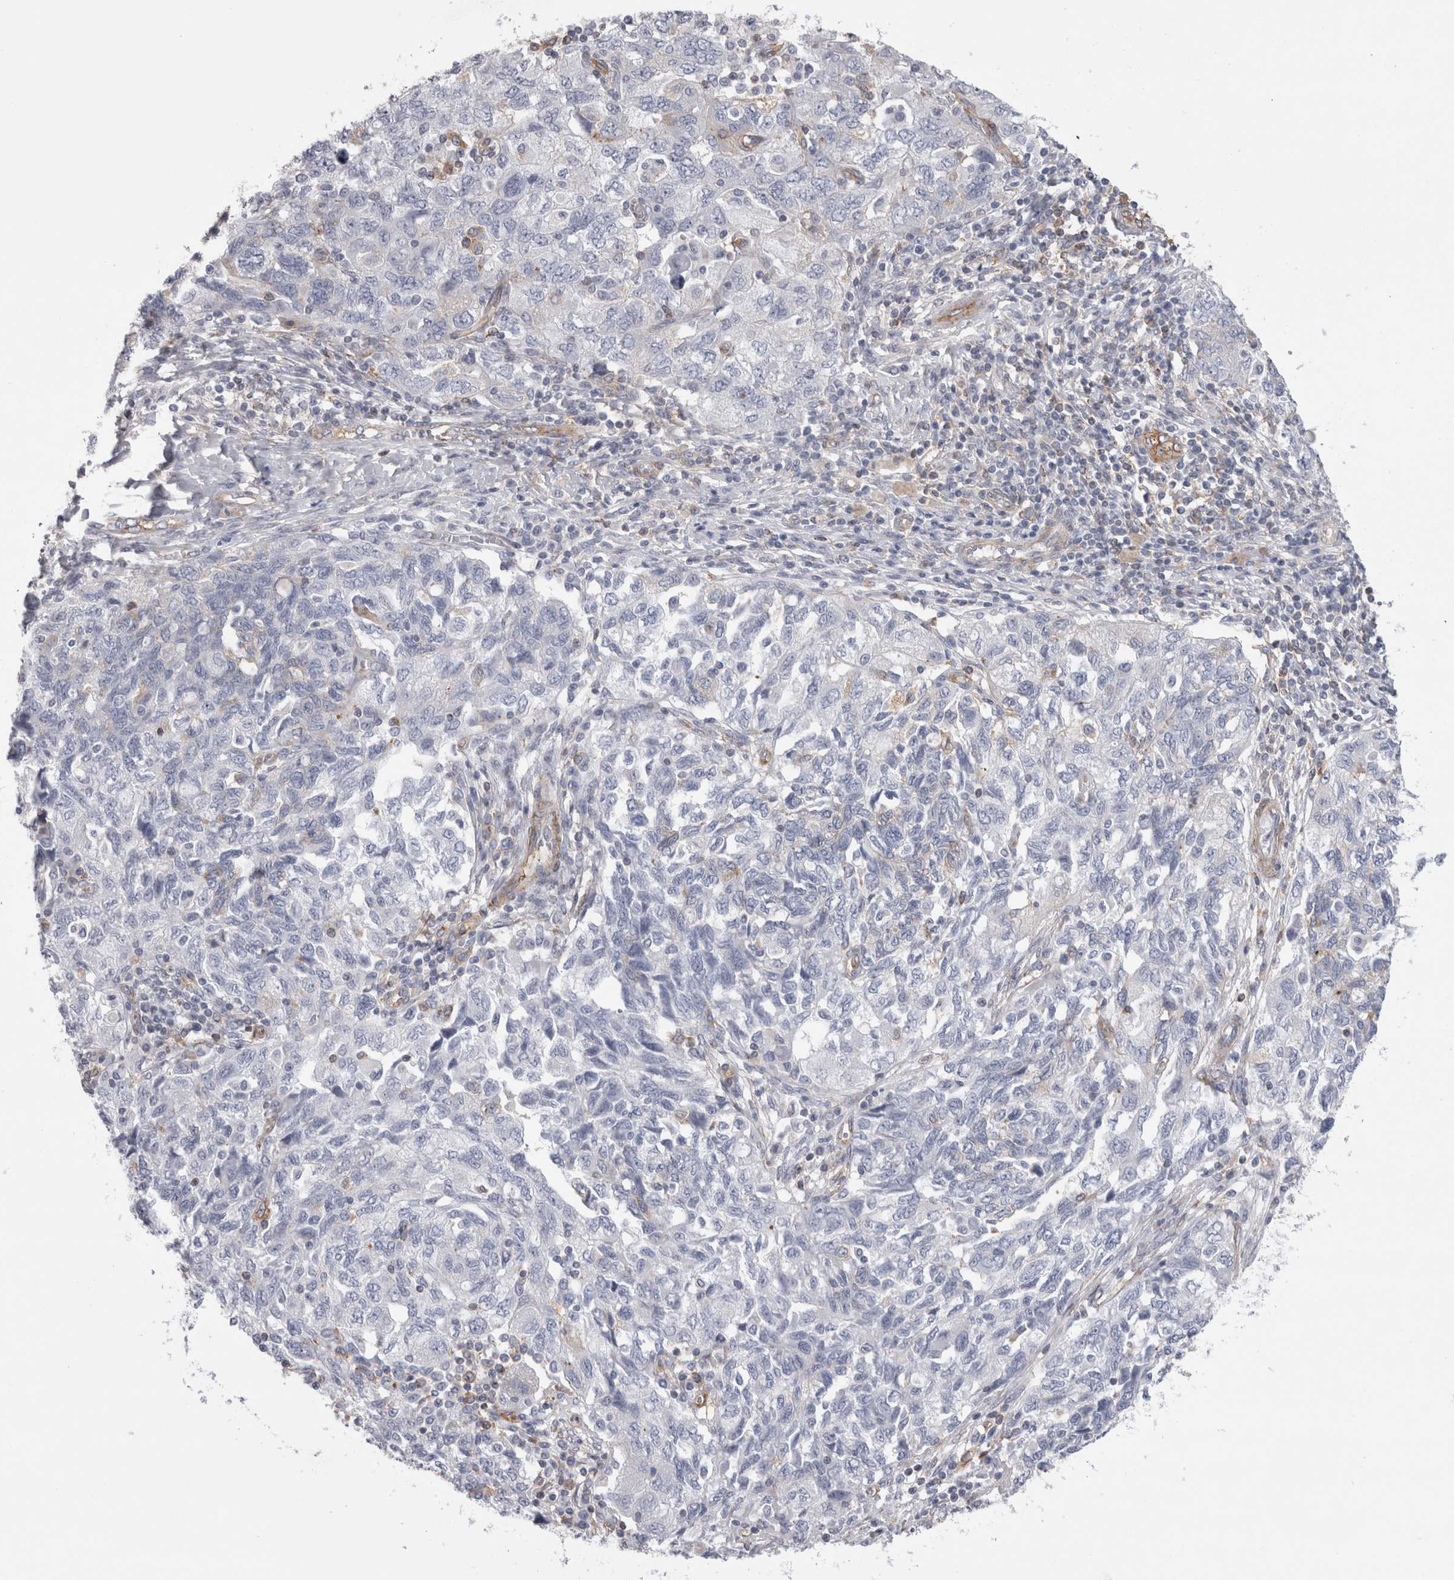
{"staining": {"intensity": "negative", "quantity": "none", "location": "none"}, "tissue": "ovarian cancer", "cell_type": "Tumor cells", "image_type": "cancer", "snomed": [{"axis": "morphology", "description": "Carcinoma, NOS"}, {"axis": "morphology", "description": "Cystadenocarcinoma, serous, NOS"}, {"axis": "topography", "description": "Ovary"}], "caption": "Tumor cells are negative for protein expression in human ovarian cancer (carcinoma).", "gene": "ATXN3", "patient": {"sex": "female", "age": 69}}